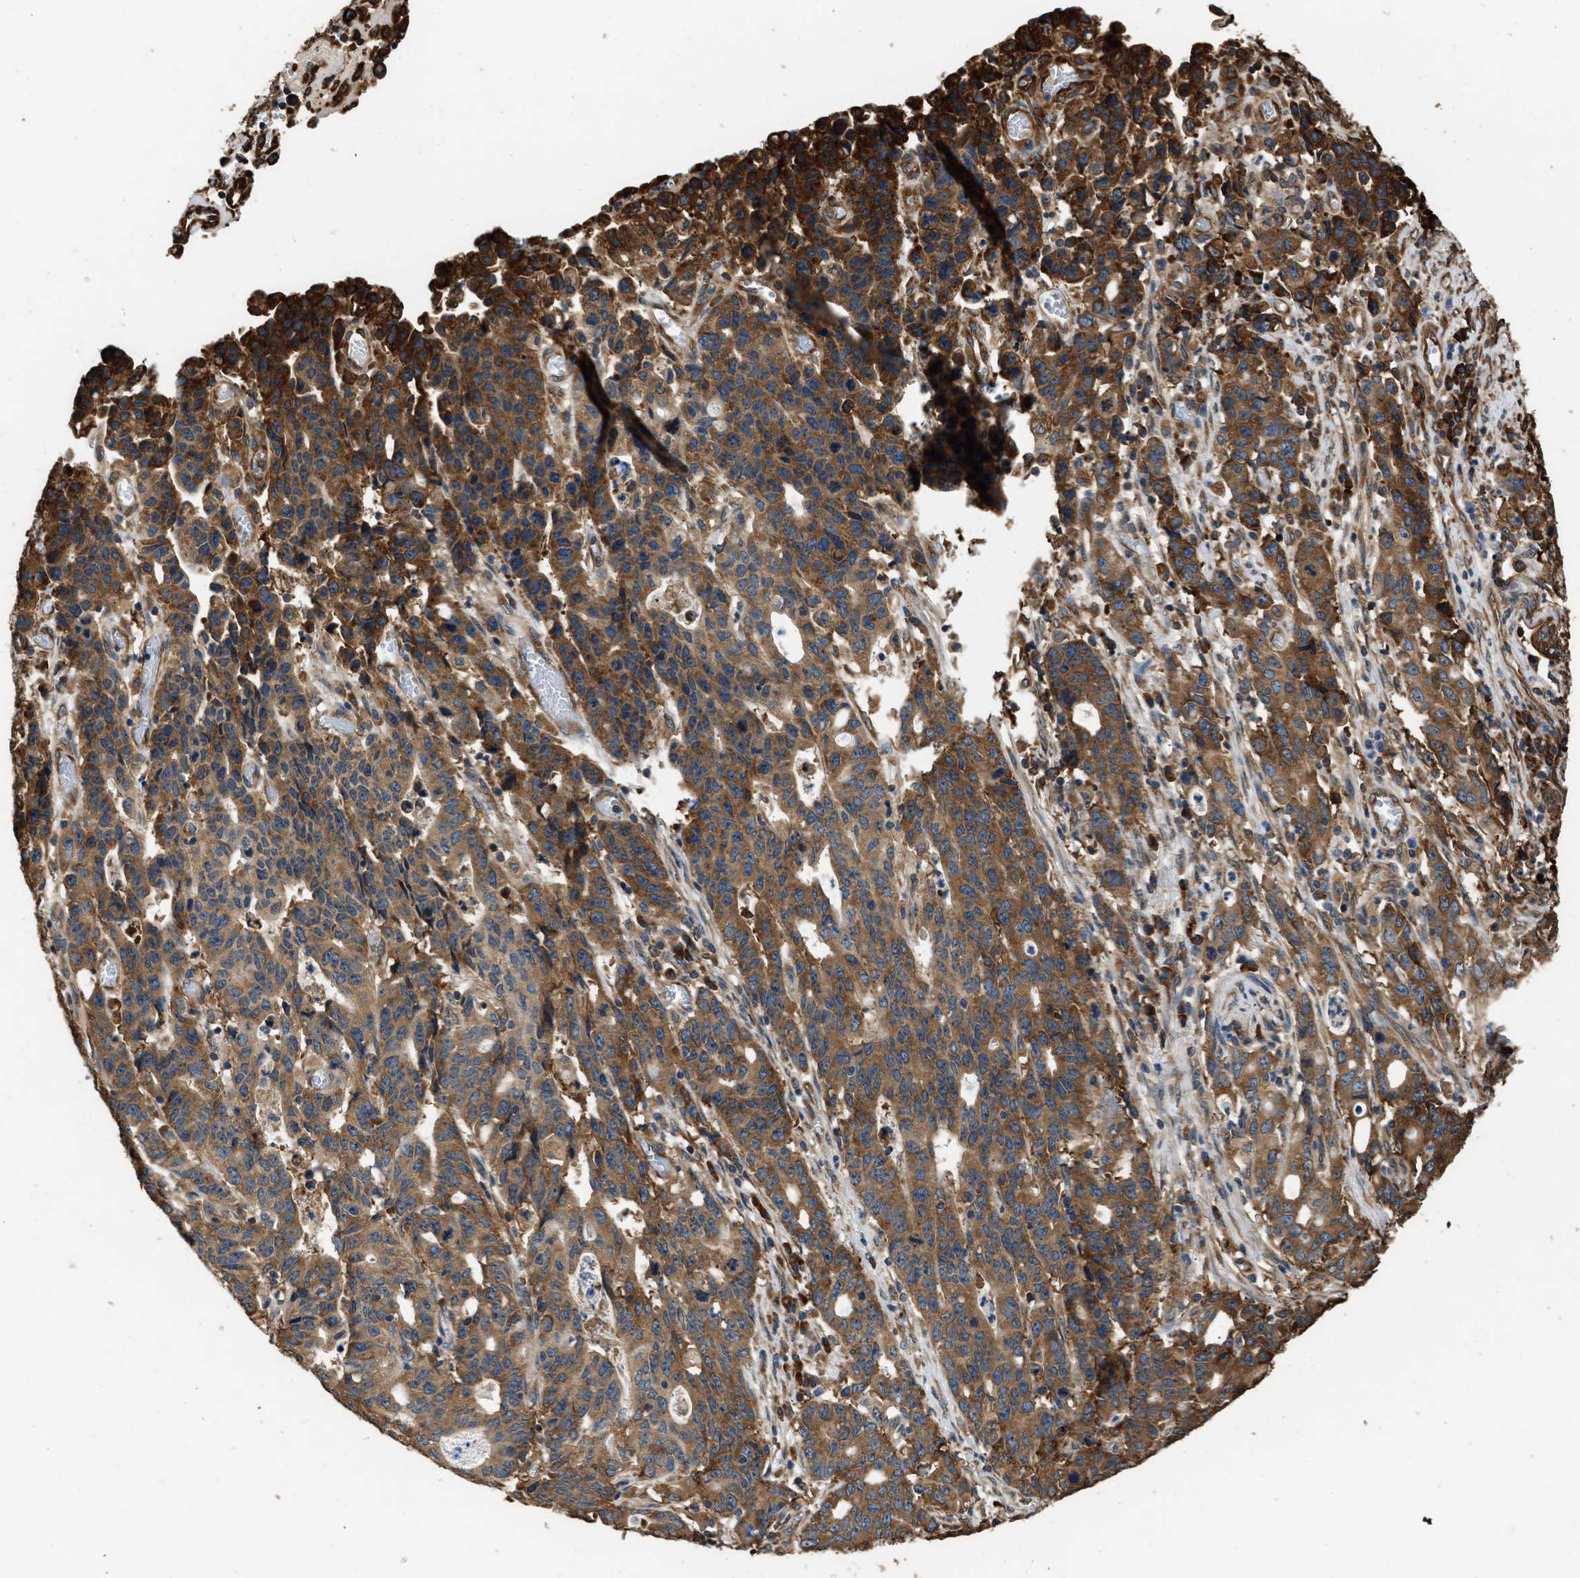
{"staining": {"intensity": "moderate", "quantity": ">75%", "location": "cytoplasmic/membranous"}, "tissue": "stomach cancer", "cell_type": "Tumor cells", "image_type": "cancer", "snomed": [{"axis": "morphology", "description": "Adenocarcinoma, NOS"}, {"axis": "topography", "description": "Stomach, upper"}], "caption": "Tumor cells reveal medium levels of moderate cytoplasmic/membranous expression in approximately >75% of cells in adenocarcinoma (stomach). (DAB (3,3'-diaminobenzidine) IHC with brightfield microscopy, high magnification).", "gene": "SLC36A4", "patient": {"sex": "male", "age": 69}}